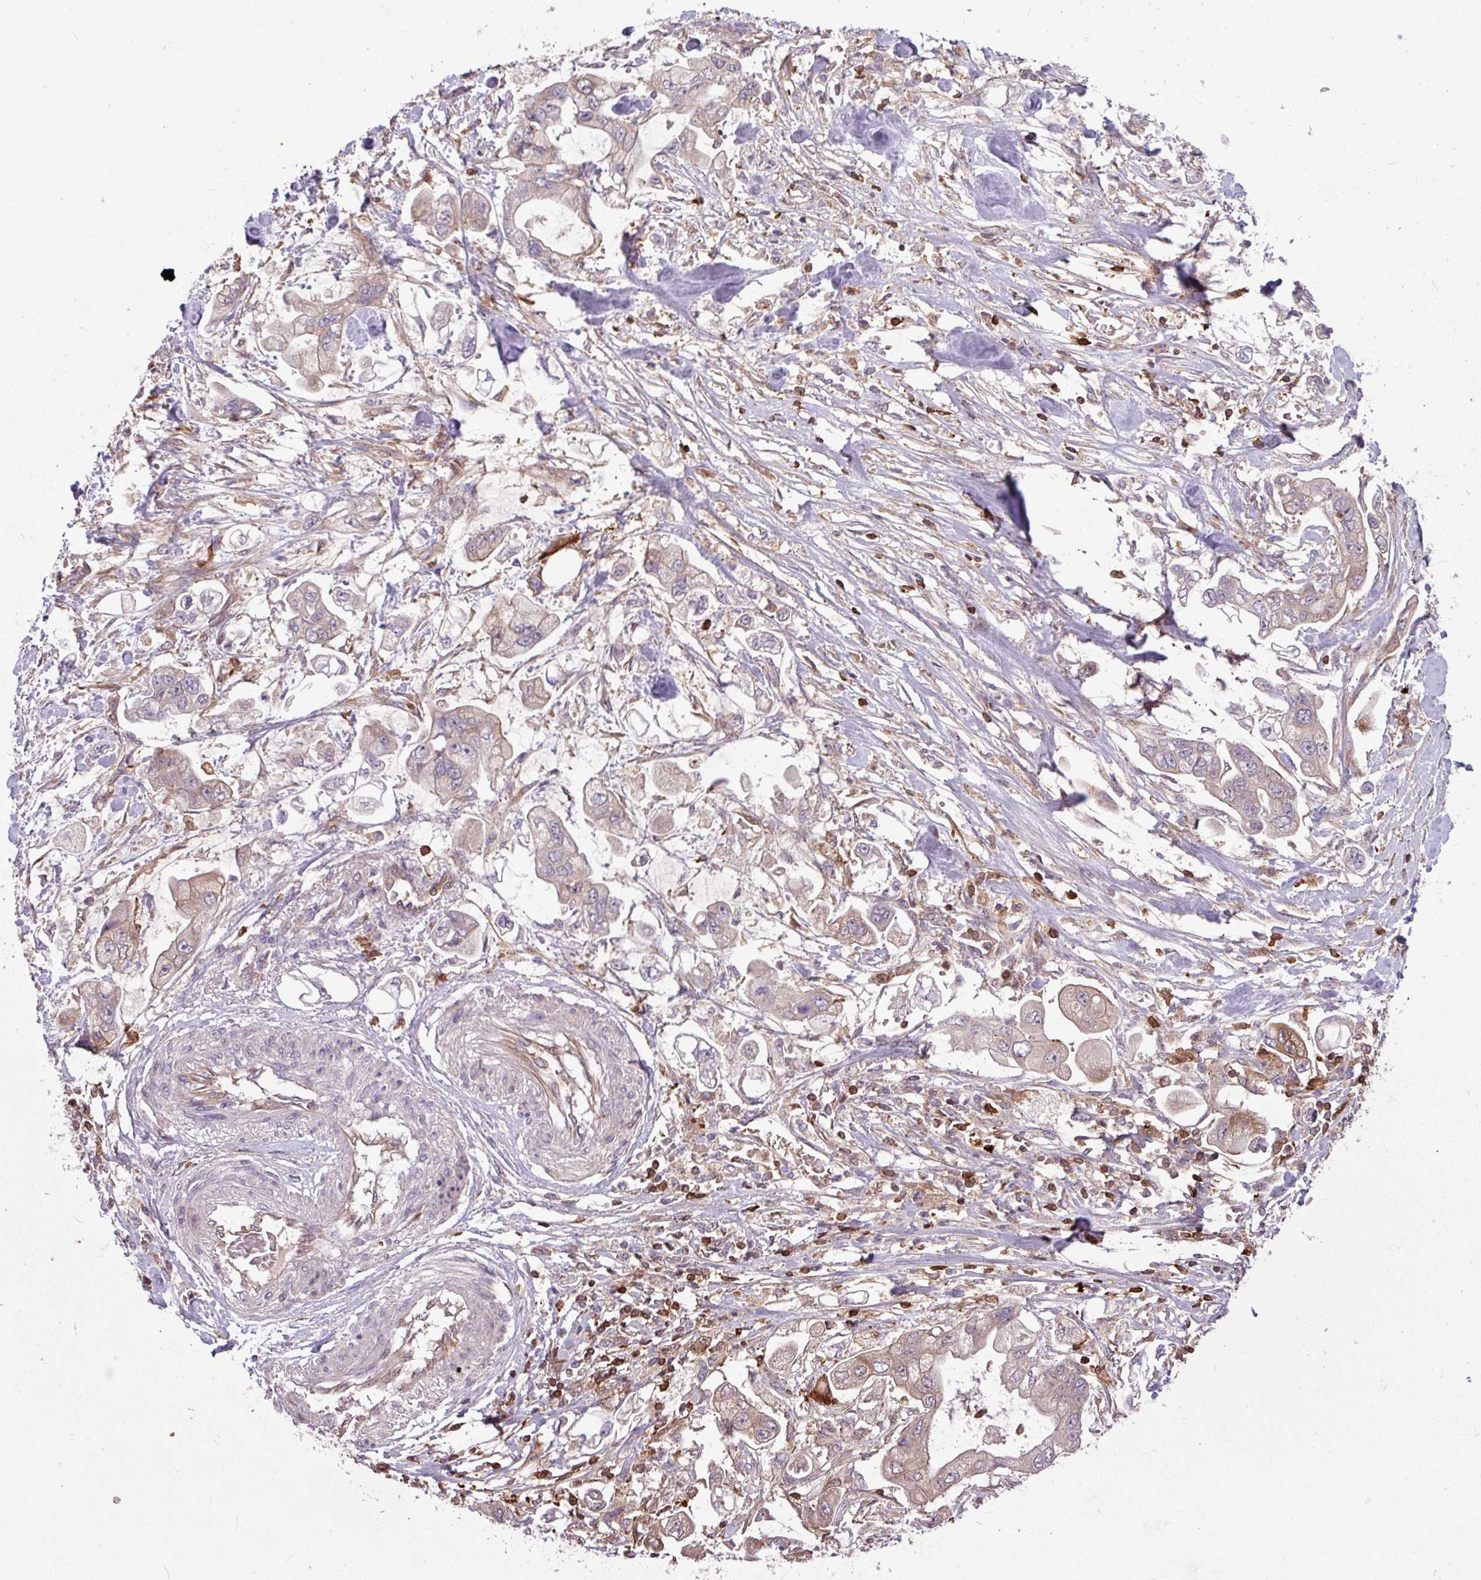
{"staining": {"intensity": "weak", "quantity": "25%-75%", "location": "cytoplasmic/membranous"}, "tissue": "stomach cancer", "cell_type": "Tumor cells", "image_type": "cancer", "snomed": [{"axis": "morphology", "description": "Adenocarcinoma, NOS"}, {"axis": "topography", "description": "Stomach"}], "caption": "Weak cytoplasmic/membranous expression is appreciated in about 25%-75% of tumor cells in stomach cancer.", "gene": "SEC61G", "patient": {"sex": "male", "age": 62}}